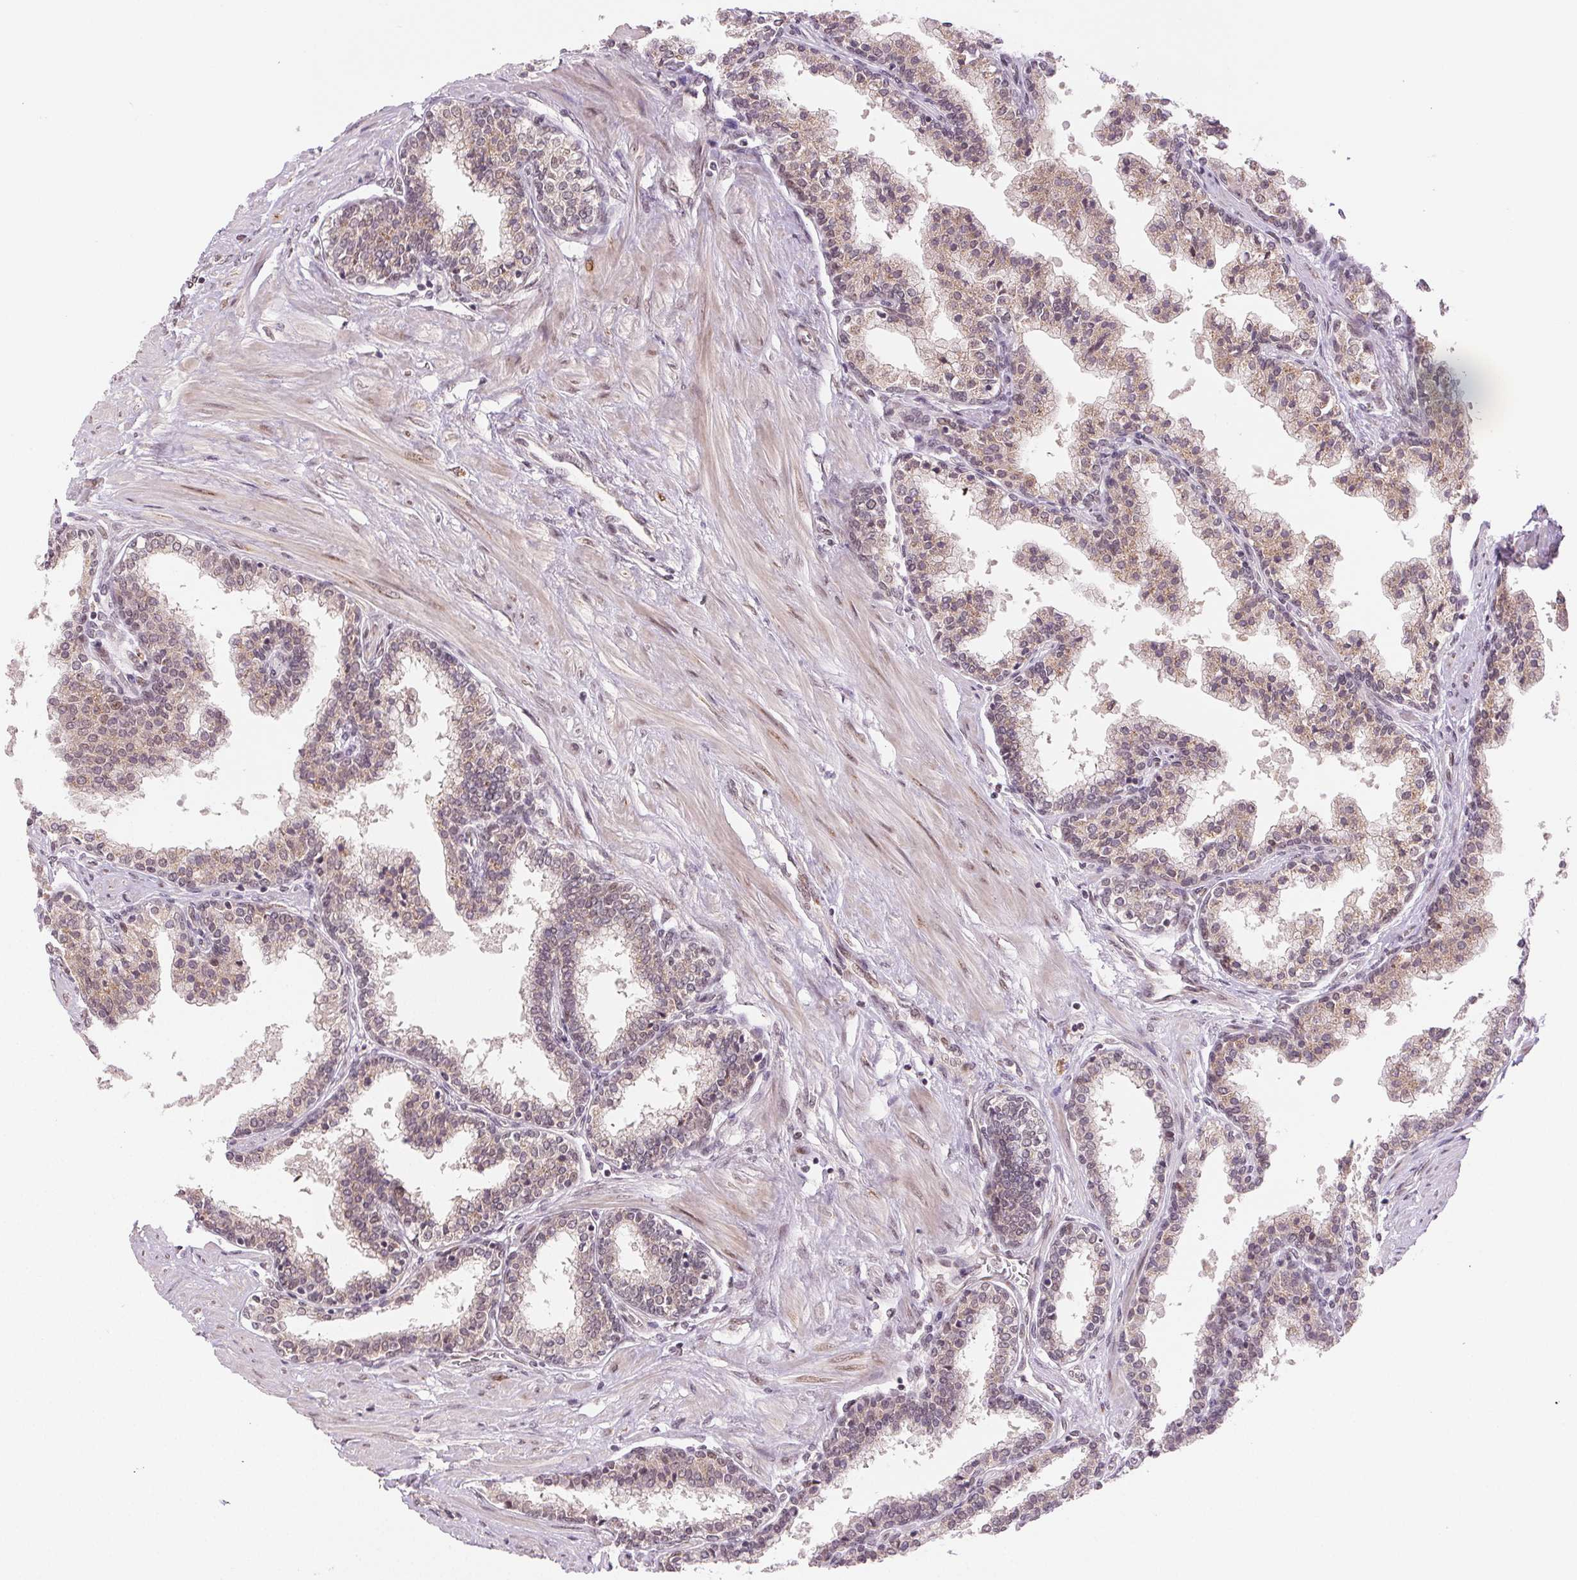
{"staining": {"intensity": "moderate", "quantity": "25%-75%", "location": "cytoplasmic/membranous,nuclear"}, "tissue": "prostate", "cell_type": "Glandular cells", "image_type": "normal", "snomed": [{"axis": "morphology", "description": "Normal tissue, NOS"}, {"axis": "topography", "description": "Prostate"}], "caption": "Protein analysis of unremarkable prostate reveals moderate cytoplasmic/membranous,nuclear positivity in about 25%-75% of glandular cells.", "gene": "GRHL3", "patient": {"sex": "male", "age": 55}}